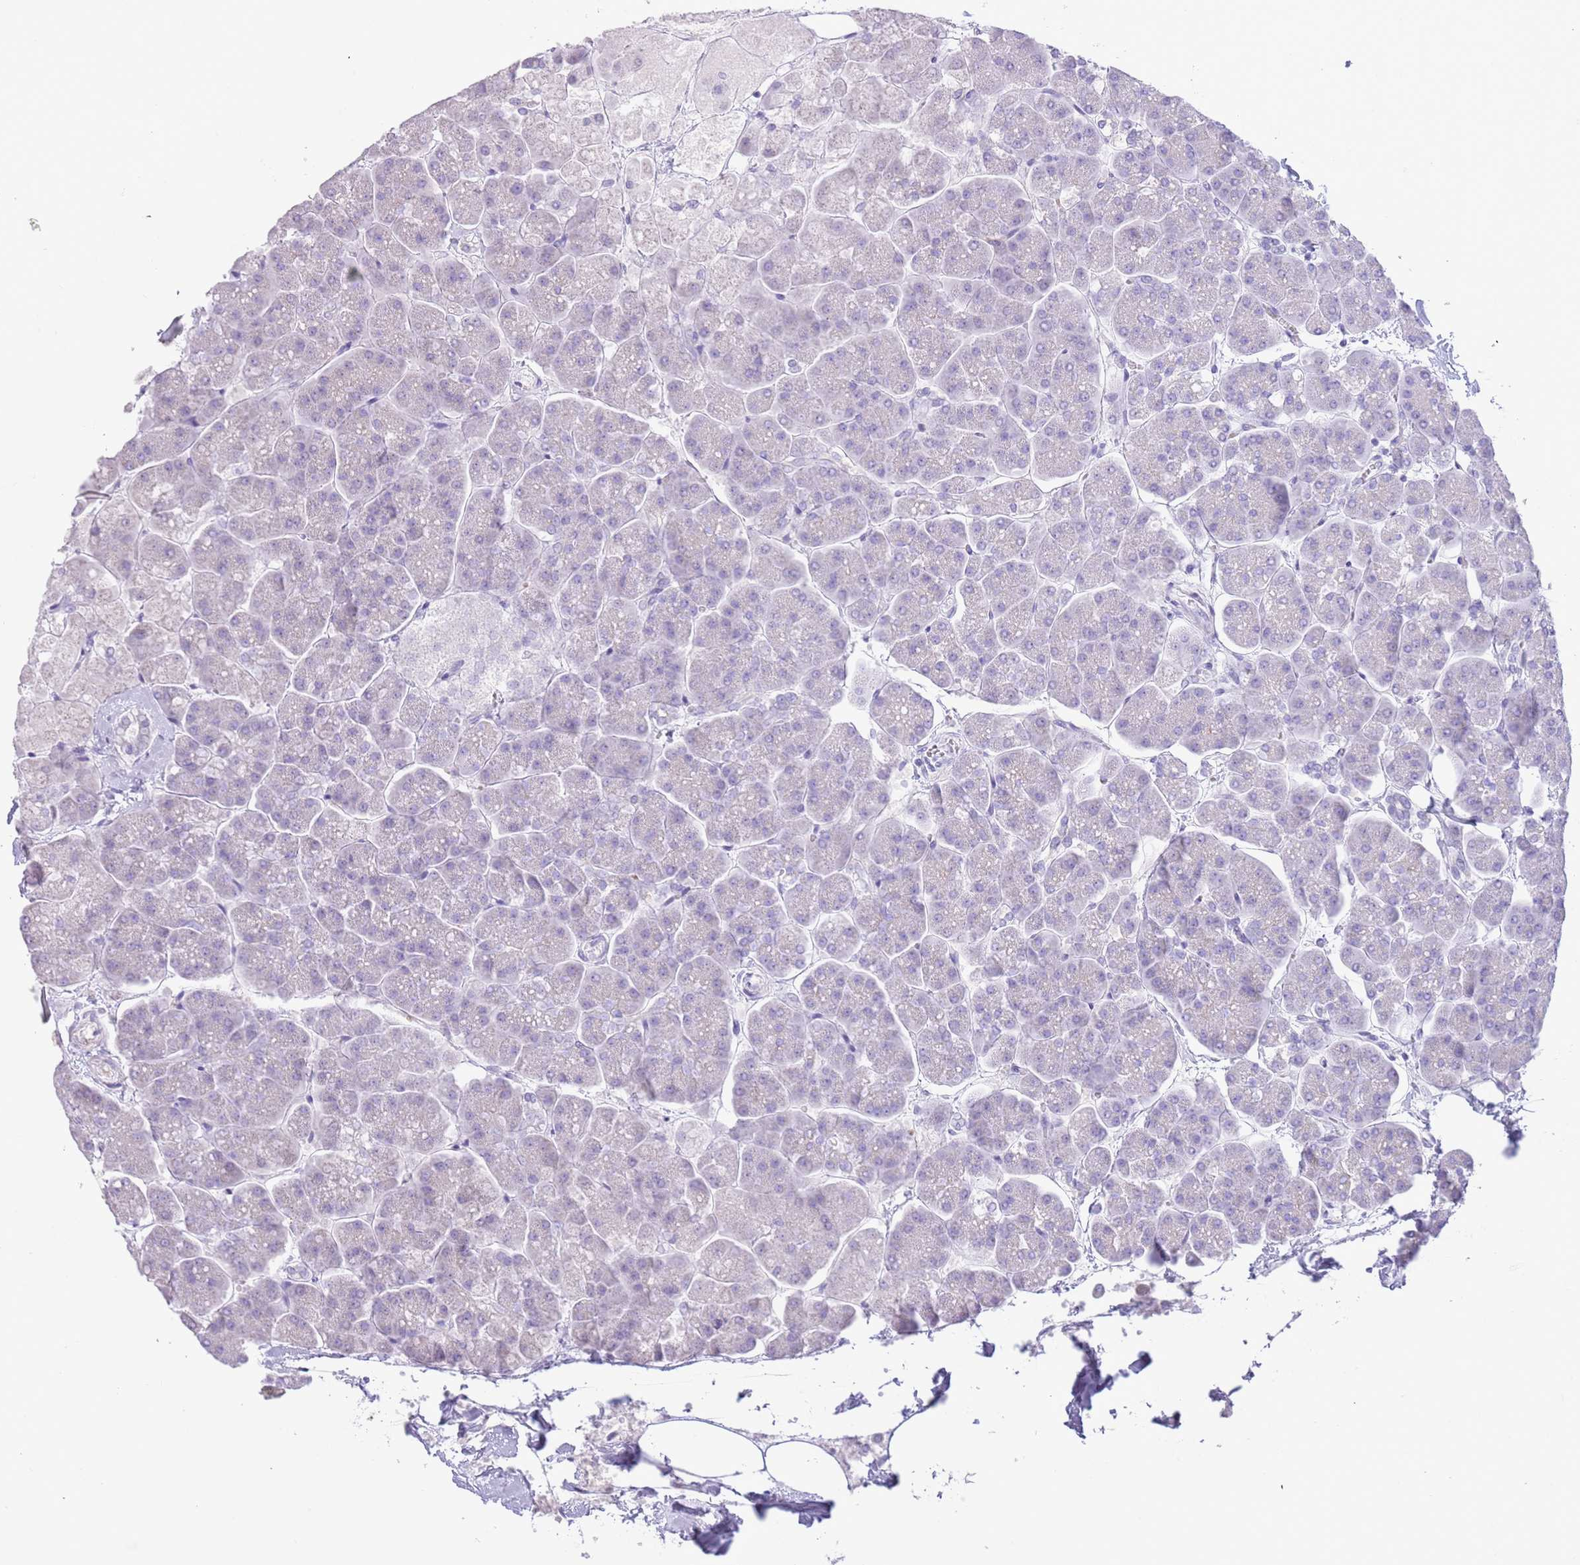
{"staining": {"intensity": "negative", "quantity": "none", "location": "none"}, "tissue": "pancreas", "cell_type": "Exocrine glandular cells", "image_type": "normal", "snomed": [{"axis": "morphology", "description": "Normal tissue, NOS"}, {"axis": "topography", "description": "Pancreas"}, {"axis": "topography", "description": "Peripheral nerve tissue"}], "caption": "DAB (3,3'-diaminobenzidine) immunohistochemical staining of benign human pancreas reveals no significant staining in exocrine glandular cells. (DAB (3,3'-diaminobenzidine) immunohistochemistry (IHC) with hematoxylin counter stain).", "gene": "ACR", "patient": {"sex": "male", "age": 54}}